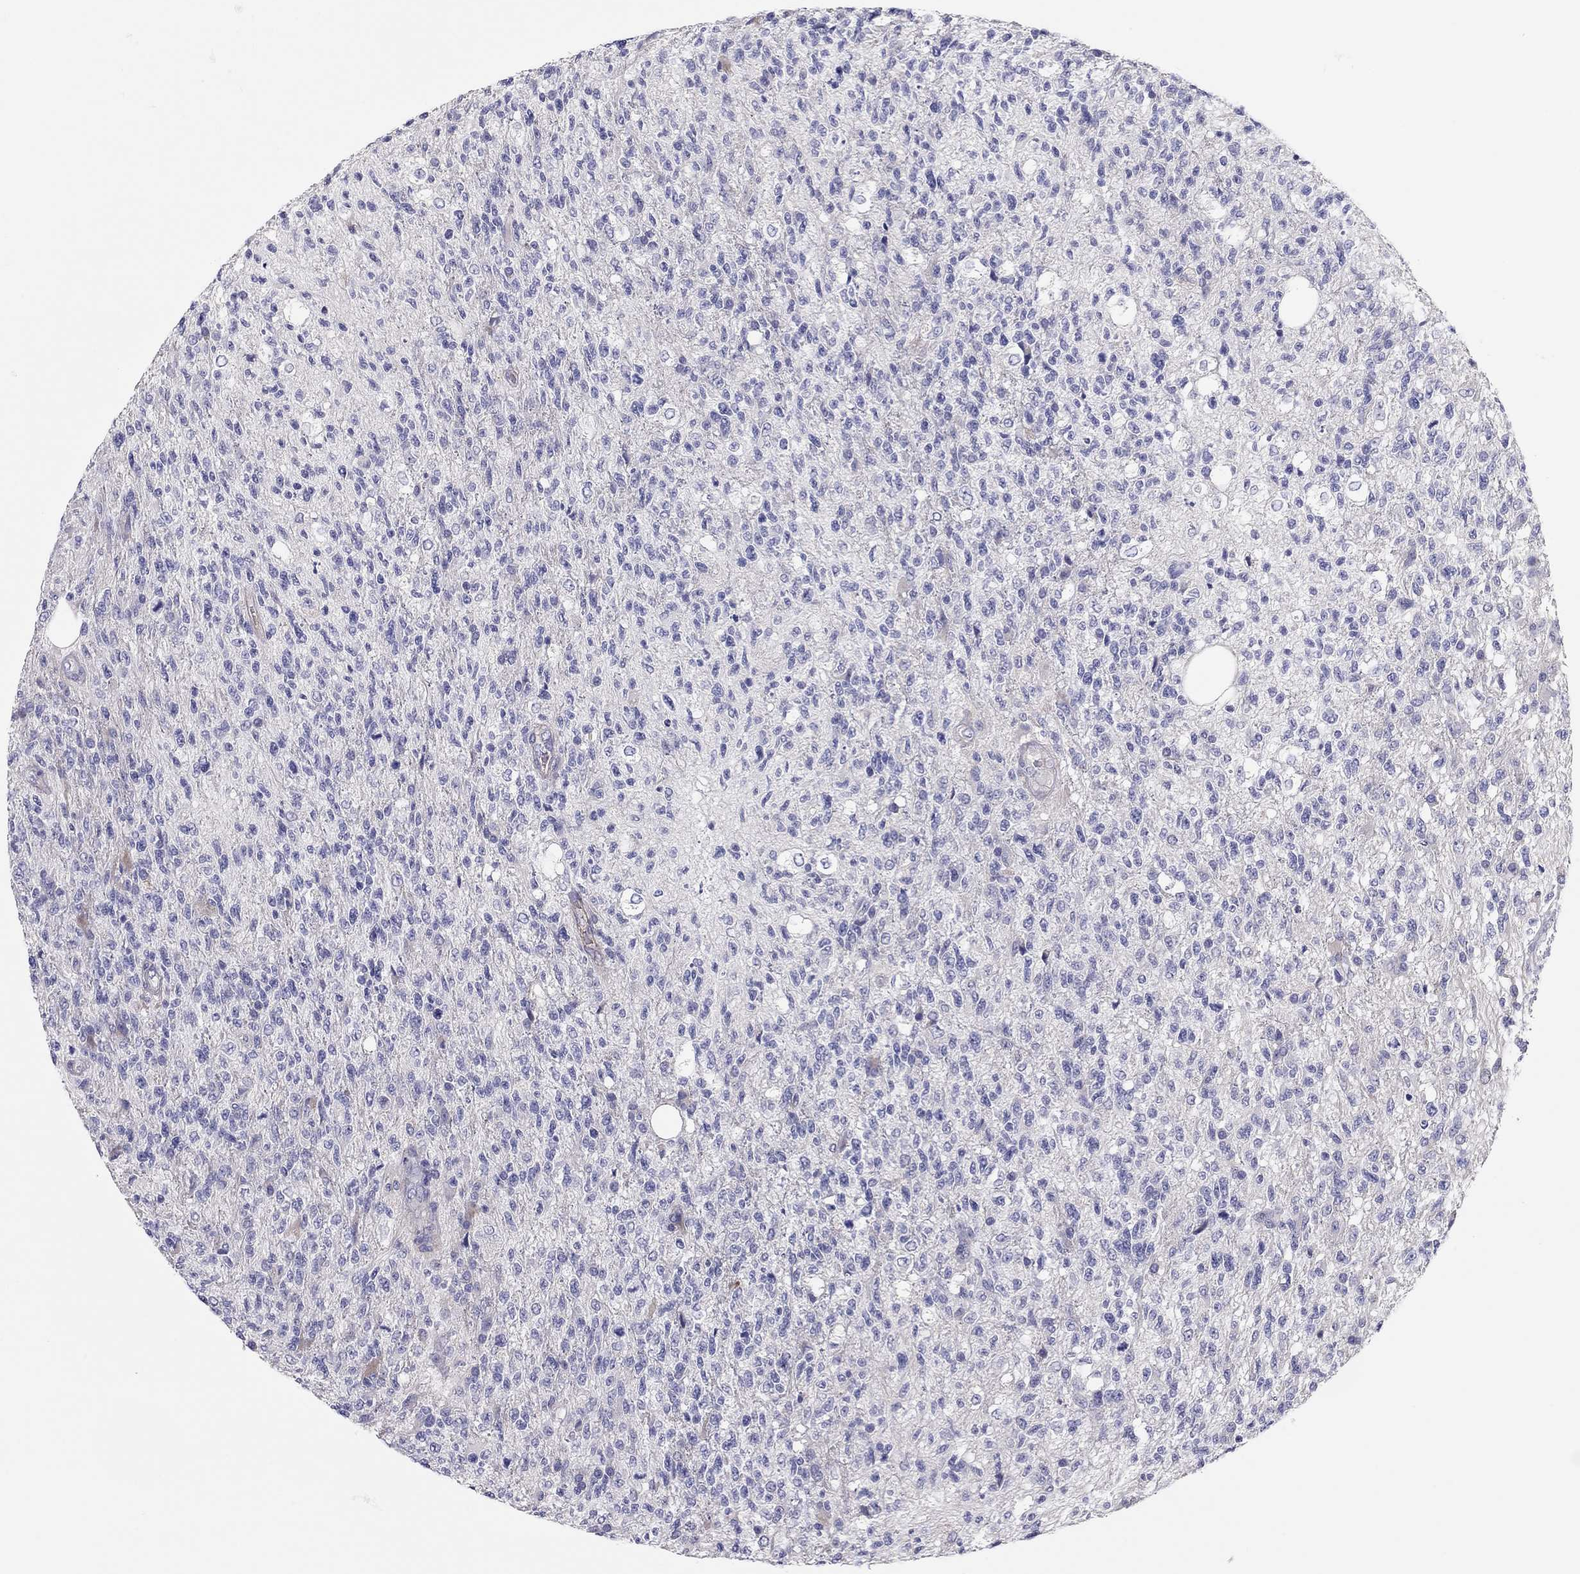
{"staining": {"intensity": "negative", "quantity": "none", "location": "none"}, "tissue": "glioma", "cell_type": "Tumor cells", "image_type": "cancer", "snomed": [{"axis": "morphology", "description": "Glioma, malignant, High grade"}, {"axis": "topography", "description": "Brain"}], "caption": "This is an IHC micrograph of human malignant high-grade glioma. There is no staining in tumor cells.", "gene": "SCARB1", "patient": {"sex": "male", "age": 56}}